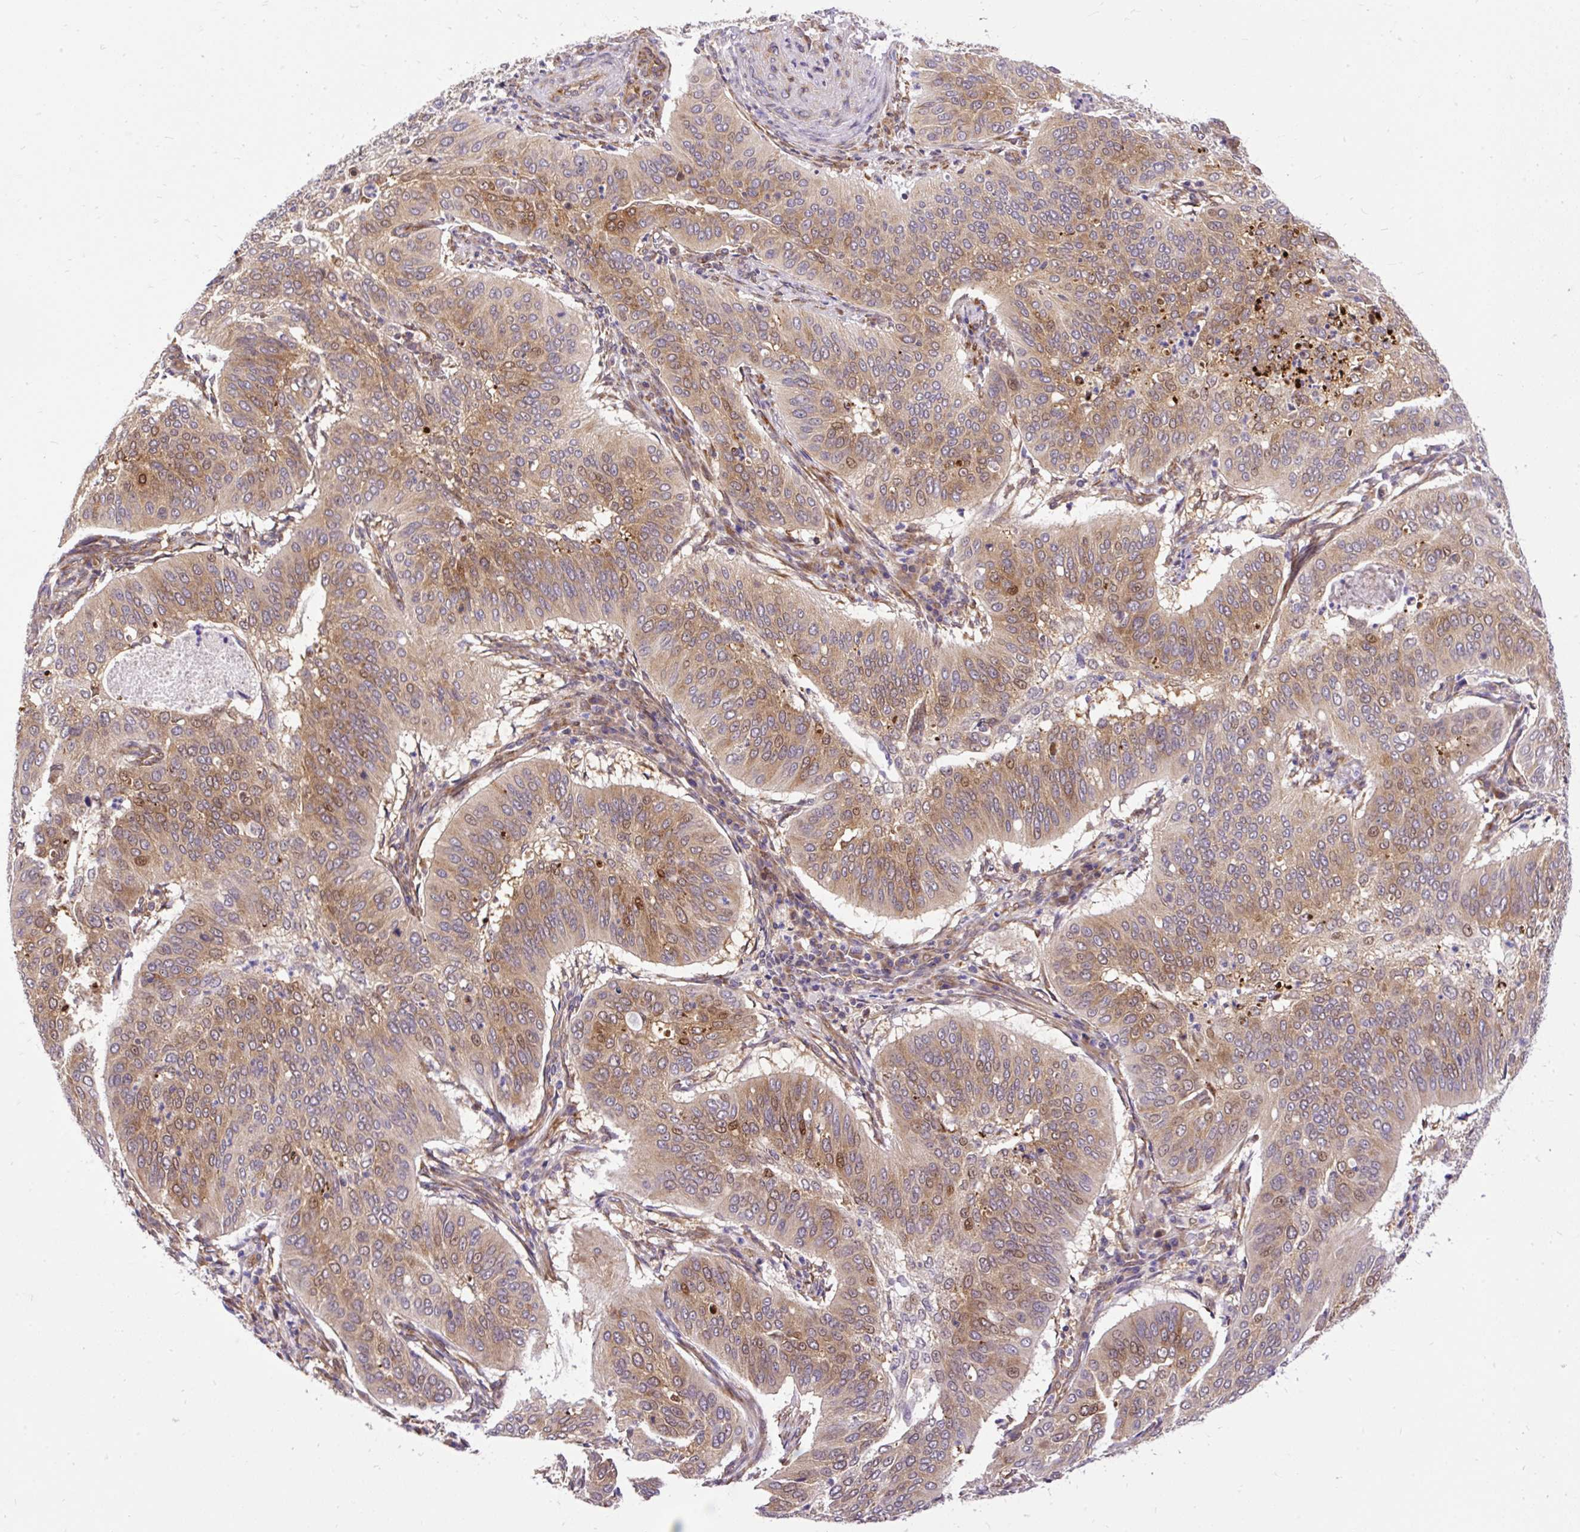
{"staining": {"intensity": "moderate", "quantity": ">75%", "location": "cytoplasmic/membranous,nuclear"}, "tissue": "cervical cancer", "cell_type": "Tumor cells", "image_type": "cancer", "snomed": [{"axis": "morphology", "description": "Normal tissue, NOS"}, {"axis": "morphology", "description": "Squamous cell carcinoma, NOS"}, {"axis": "topography", "description": "Cervix"}], "caption": "A high-resolution histopathology image shows immunohistochemistry (IHC) staining of squamous cell carcinoma (cervical), which reveals moderate cytoplasmic/membranous and nuclear expression in about >75% of tumor cells.", "gene": "TRIM17", "patient": {"sex": "female", "age": 39}}